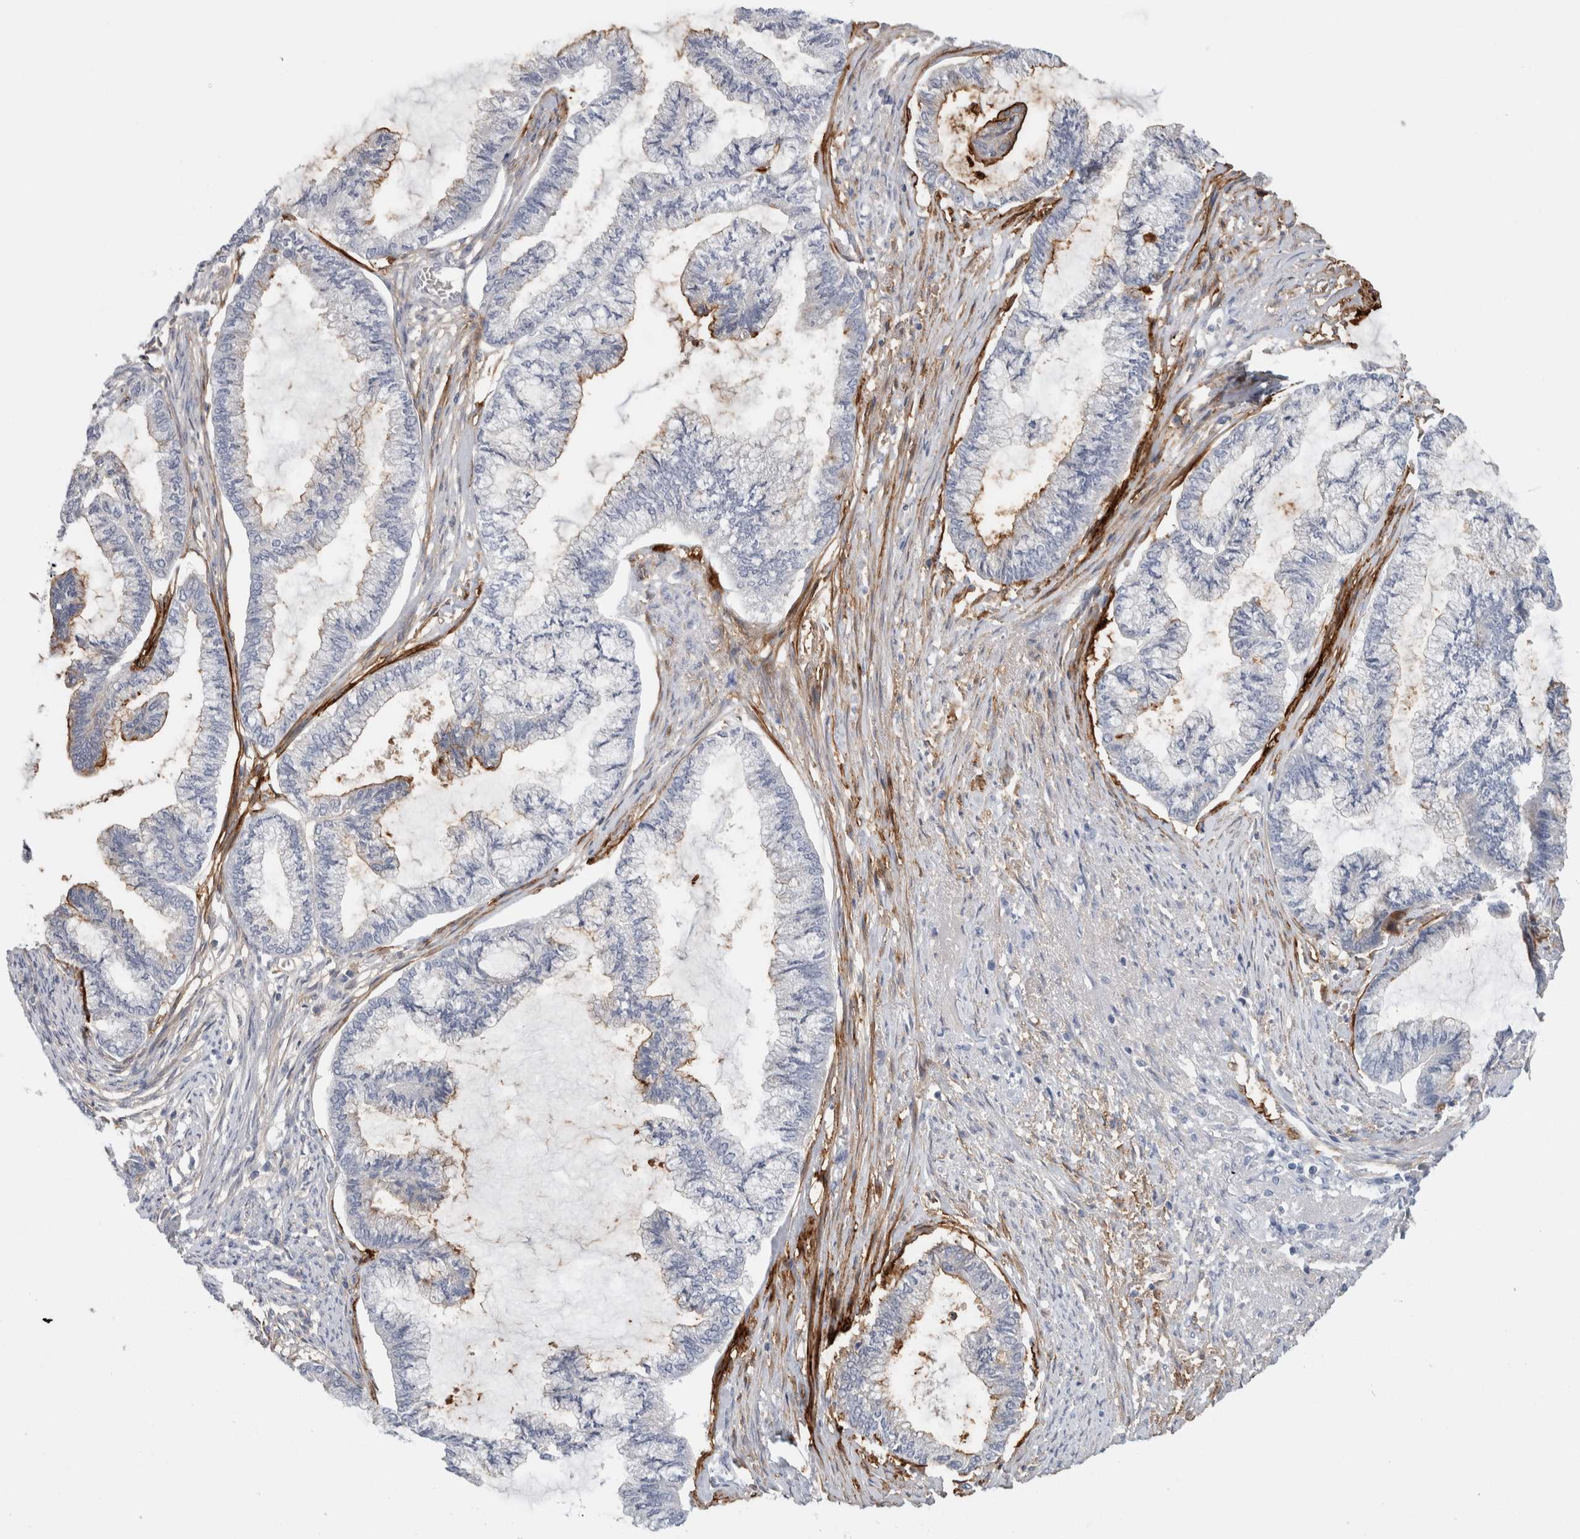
{"staining": {"intensity": "negative", "quantity": "none", "location": "none"}, "tissue": "endometrial cancer", "cell_type": "Tumor cells", "image_type": "cancer", "snomed": [{"axis": "morphology", "description": "Adenocarcinoma, NOS"}, {"axis": "topography", "description": "Endometrium"}], "caption": "IHC photomicrograph of endometrial cancer (adenocarcinoma) stained for a protein (brown), which displays no staining in tumor cells. (DAB (3,3'-diaminobenzidine) IHC with hematoxylin counter stain).", "gene": "CD55", "patient": {"sex": "female", "age": 86}}